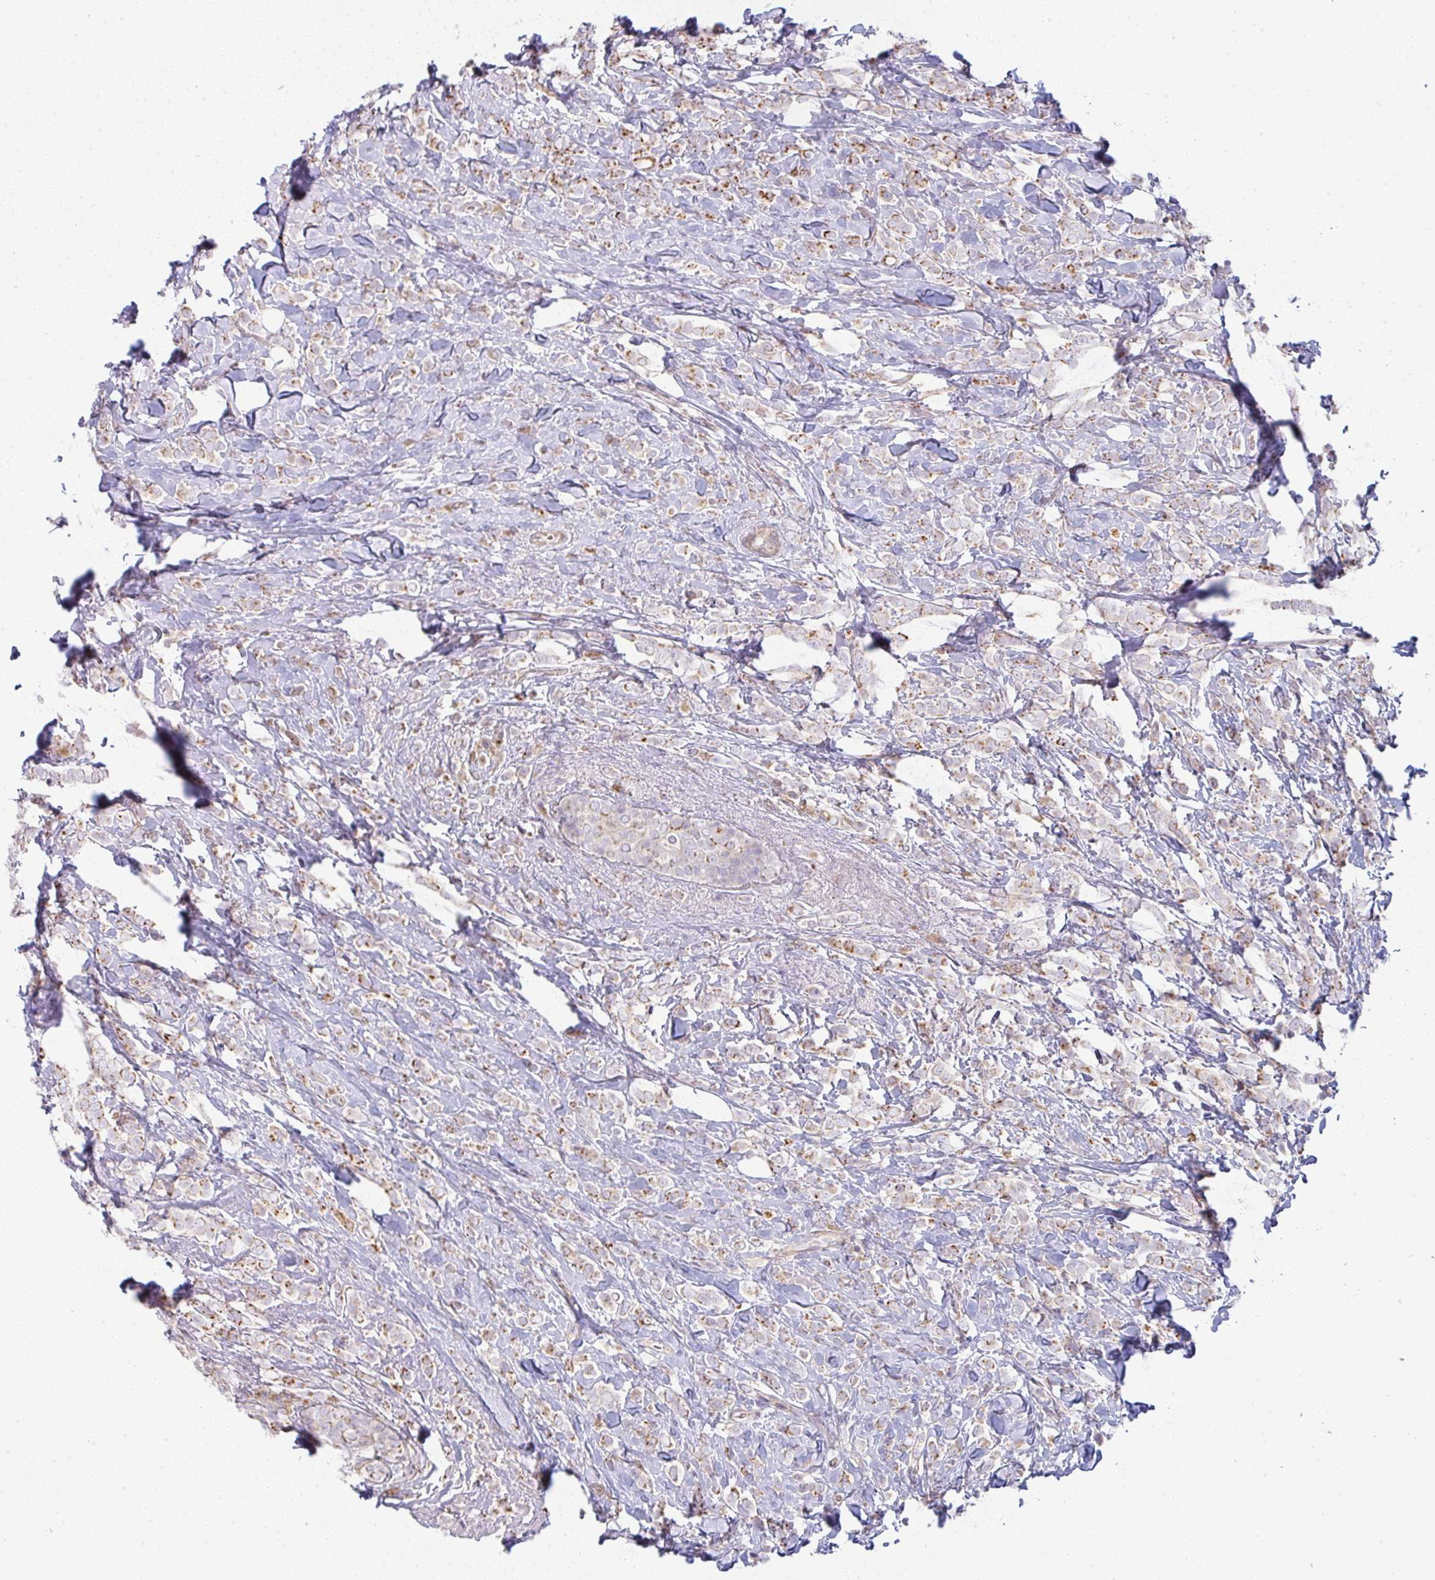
{"staining": {"intensity": "moderate", "quantity": "25%-75%", "location": "cytoplasmic/membranous"}, "tissue": "breast cancer", "cell_type": "Tumor cells", "image_type": "cancer", "snomed": [{"axis": "morphology", "description": "Lobular carcinoma"}, {"axis": "topography", "description": "Breast"}], "caption": "Immunohistochemical staining of human breast lobular carcinoma demonstrates moderate cytoplasmic/membranous protein staining in about 25%-75% of tumor cells.", "gene": "MOB1A", "patient": {"sex": "female", "age": 49}}